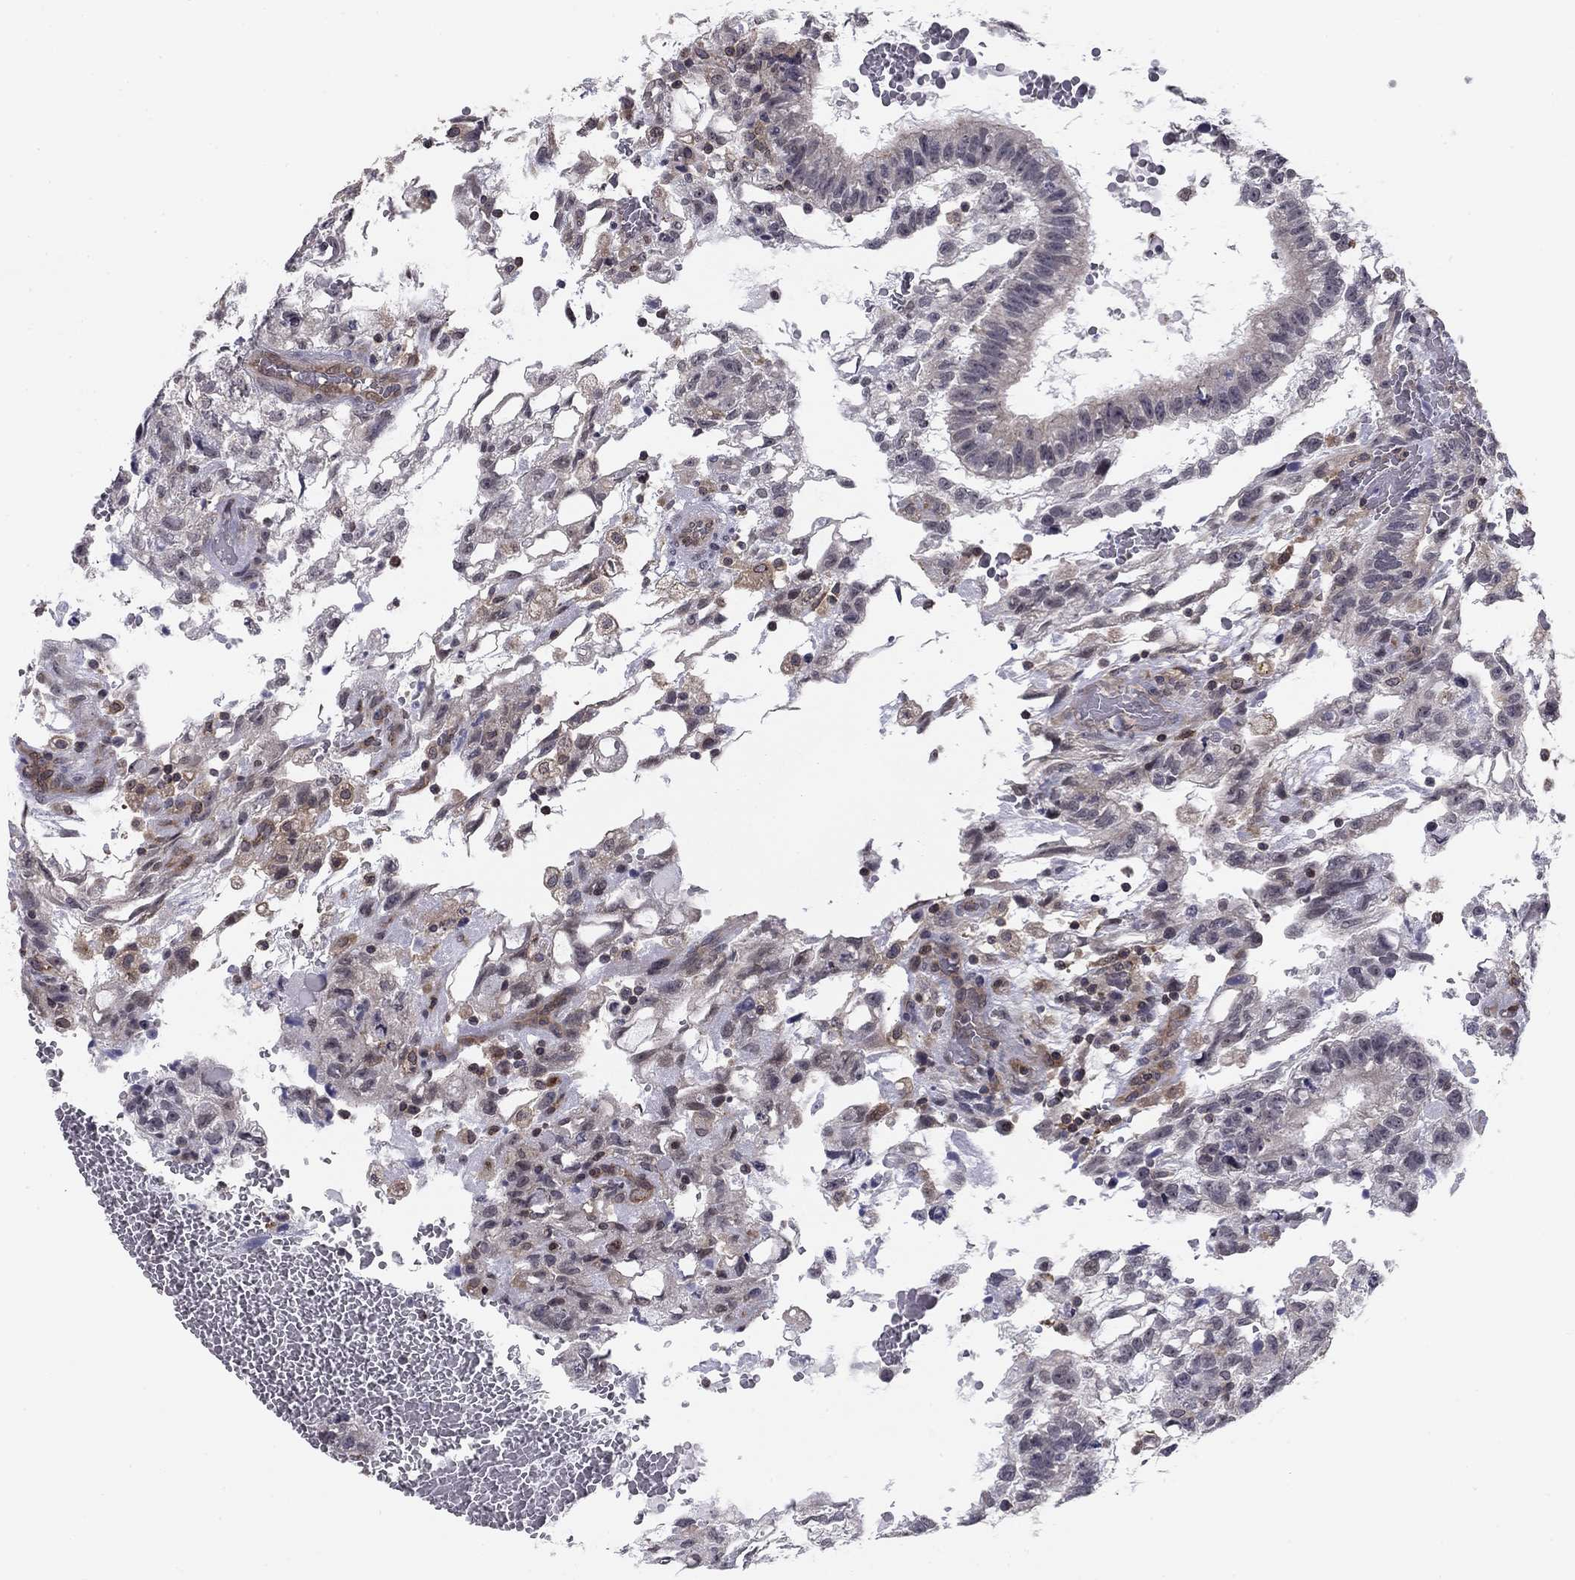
{"staining": {"intensity": "negative", "quantity": "none", "location": "none"}, "tissue": "testis cancer", "cell_type": "Tumor cells", "image_type": "cancer", "snomed": [{"axis": "morphology", "description": "Carcinoma, Embryonal, NOS"}, {"axis": "topography", "description": "Testis"}], "caption": "A micrograph of testis cancer stained for a protein reveals no brown staining in tumor cells. Brightfield microscopy of IHC stained with DAB (3,3'-diaminobenzidine) (brown) and hematoxylin (blue), captured at high magnification.", "gene": "PLCB2", "patient": {"sex": "male", "age": 32}}